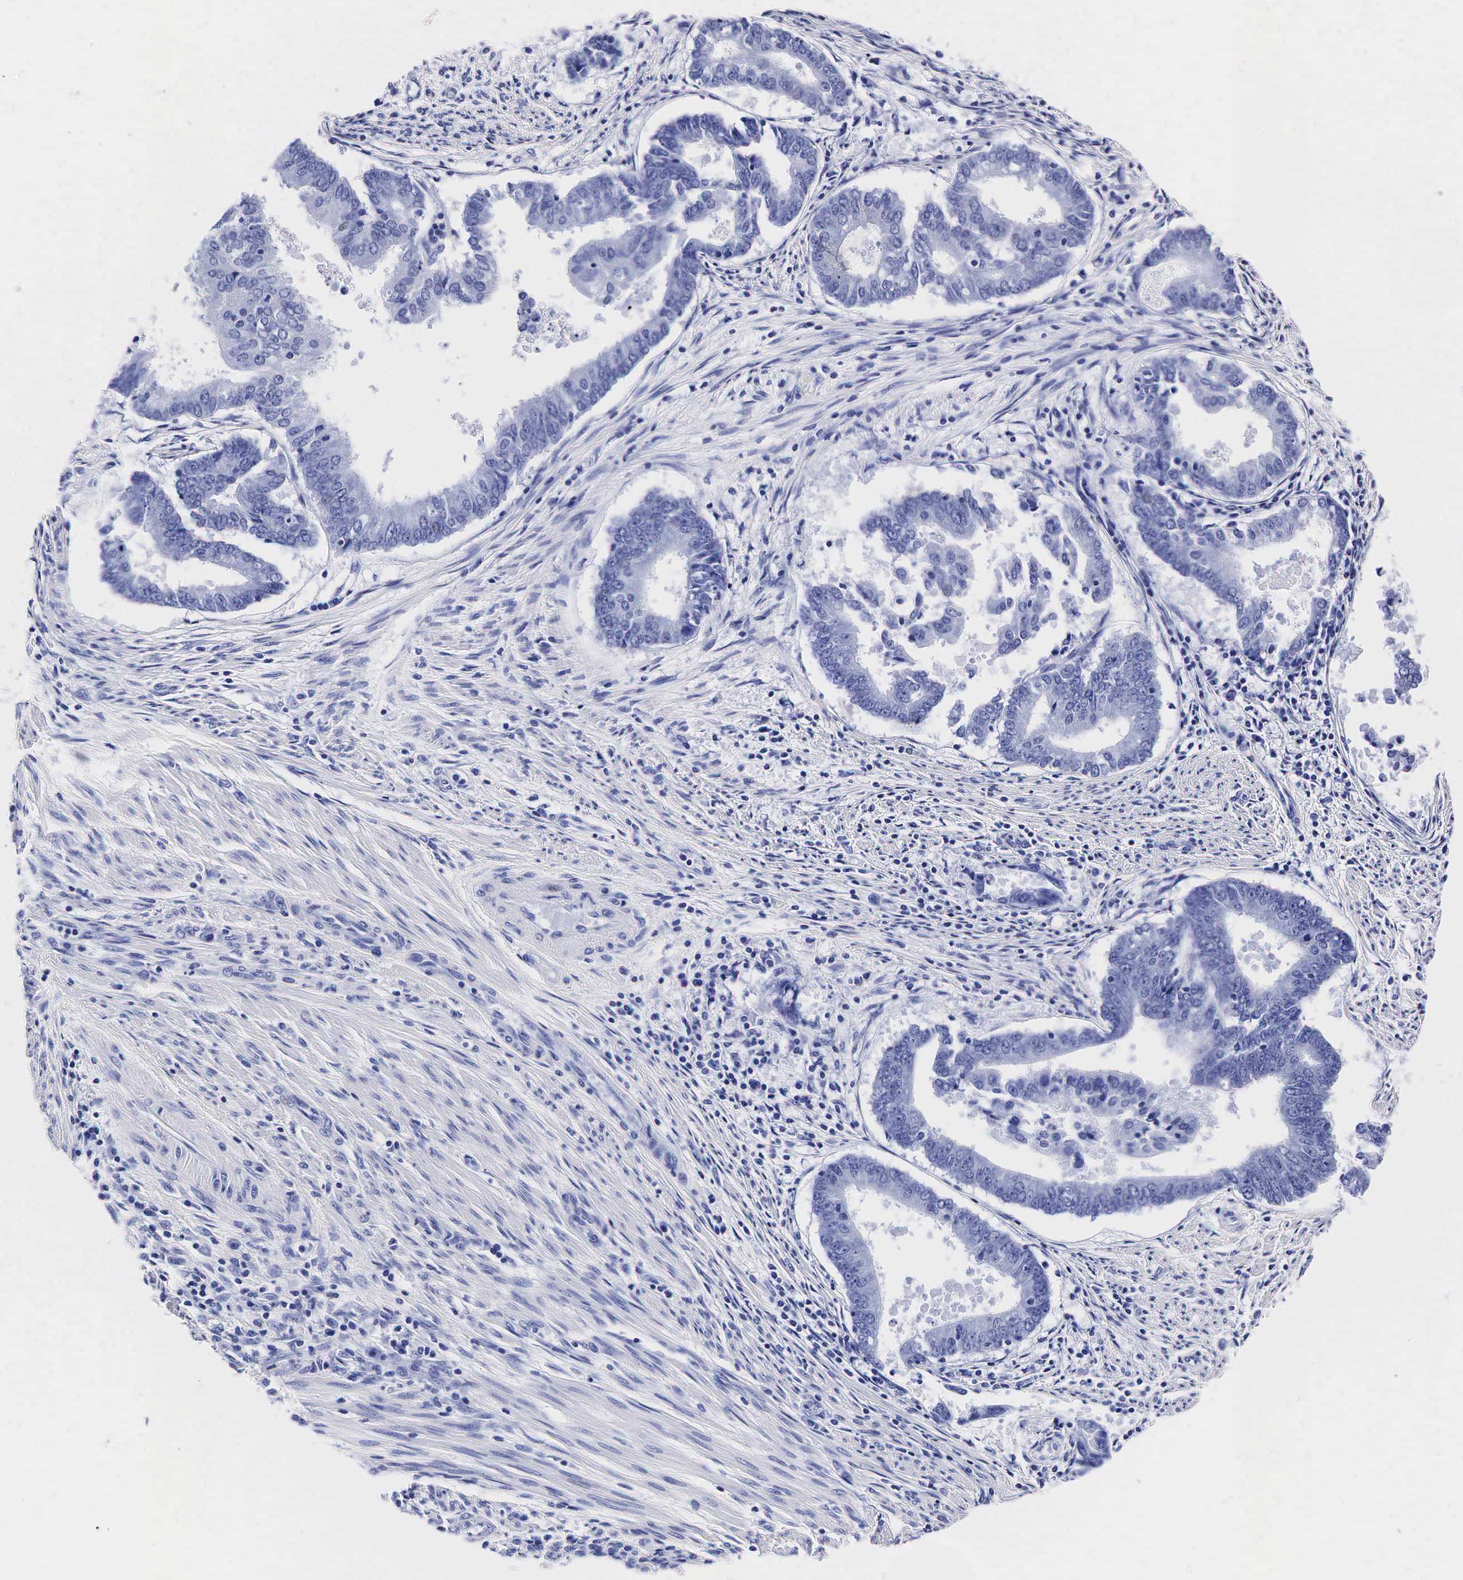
{"staining": {"intensity": "negative", "quantity": "none", "location": "none"}, "tissue": "endometrial cancer", "cell_type": "Tumor cells", "image_type": "cancer", "snomed": [{"axis": "morphology", "description": "Adenocarcinoma, NOS"}, {"axis": "topography", "description": "Endometrium"}], "caption": "IHC of endometrial cancer (adenocarcinoma) demonstrates no positivity in tumor cells. Nuclei are stained in blue.", "gene": "TG", "patient": {"sex": "female", "age": 63}}